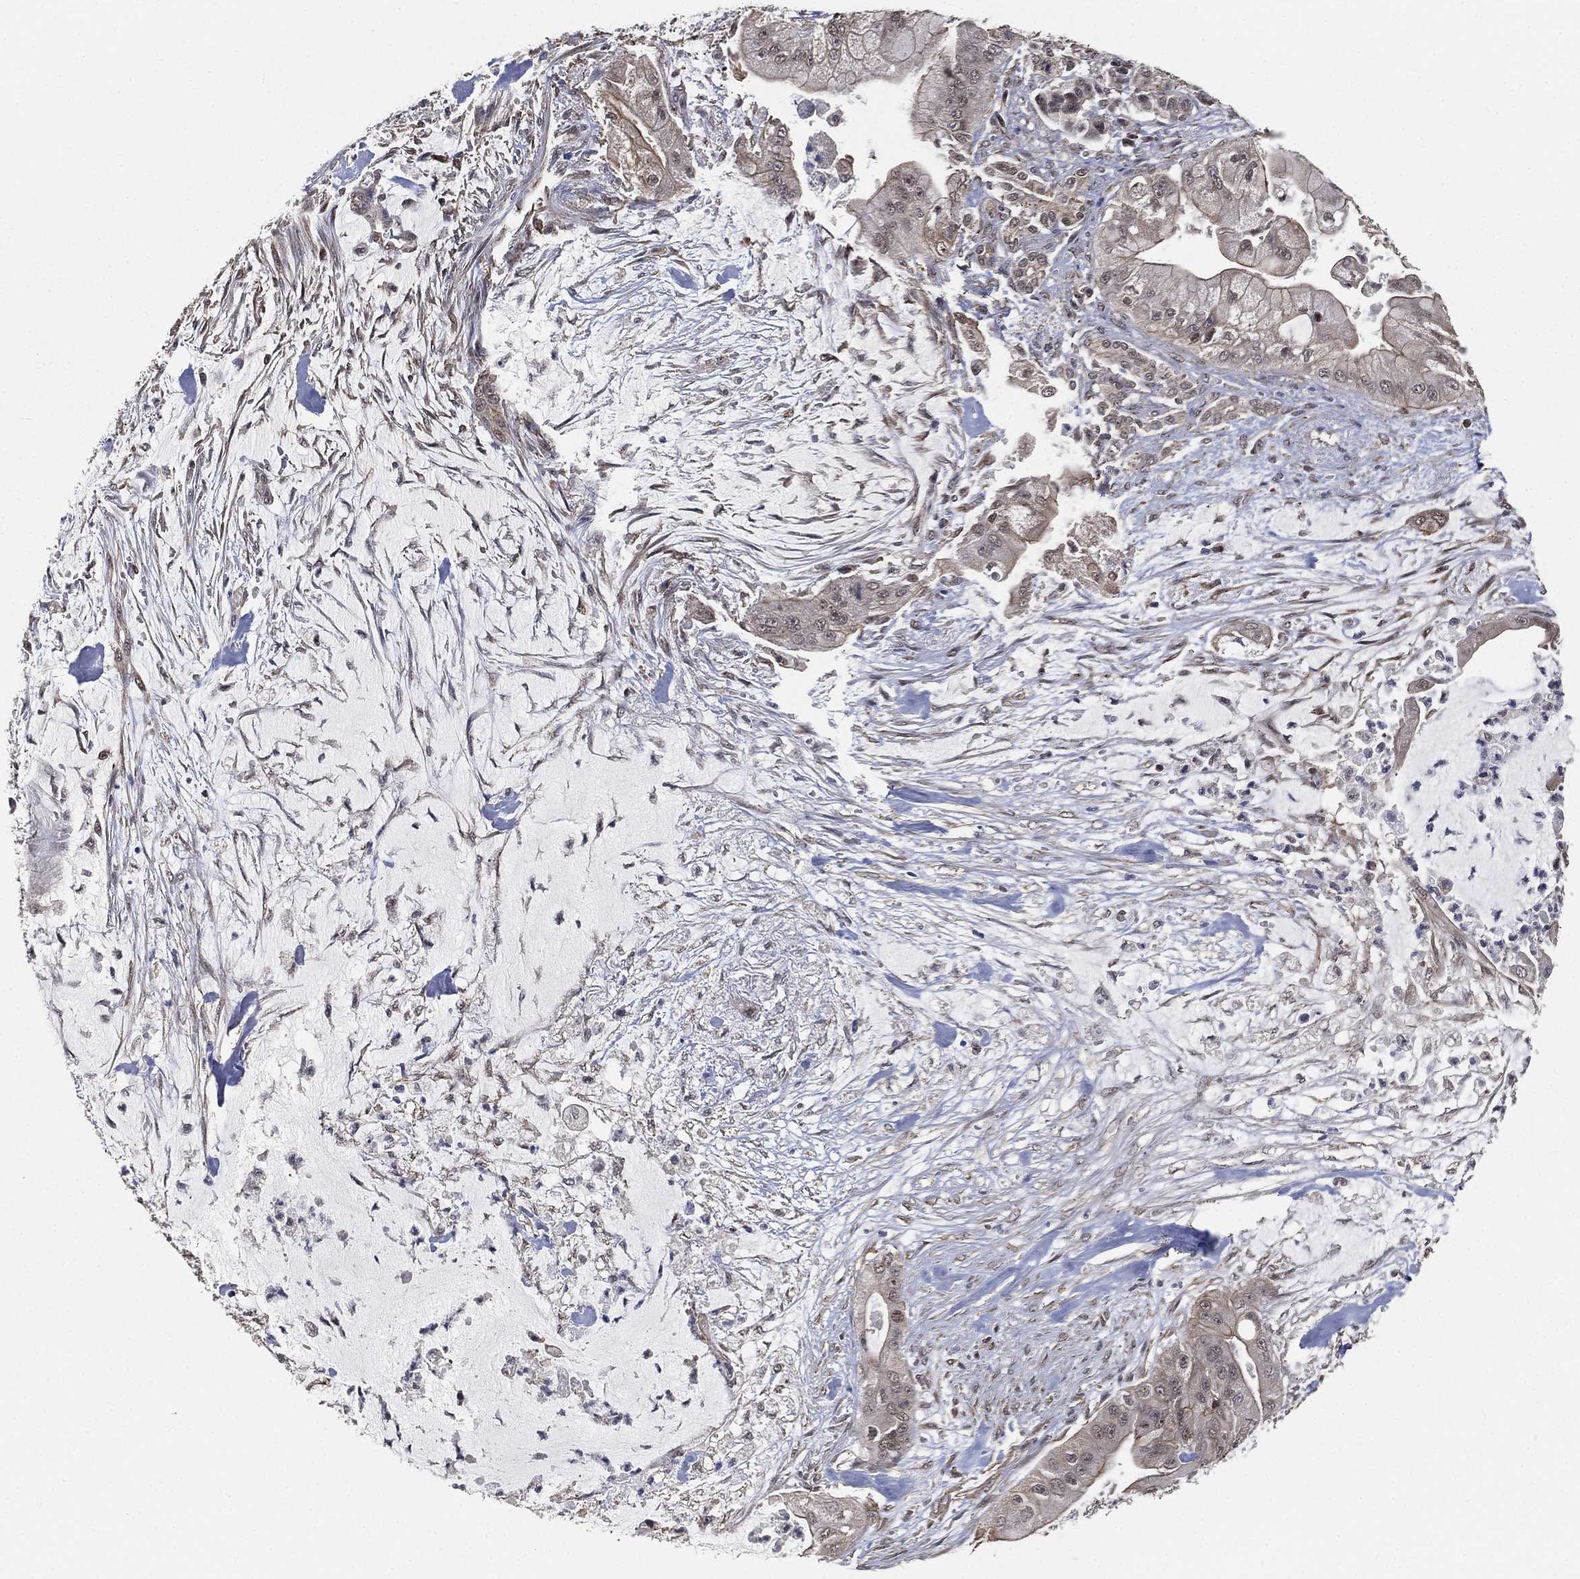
{"staining": {"intensity": "negative", "quantity": "none", "location": "none"}, "tissue": "pancreatic cancer", "cell_type": "Tumor cells", "image_type": "cancer", "snomed": [{"axis": "morphology", "description": "Normal tissue, NOS"}, {"axis": "morphology", "description": "Inflammation, NOS"}, {"axis": "morphology", "description": "Adenocarcinoma, NOS"}, {"axis": "topography", "description": "Pancreas"}], "caption": "Pancreatic cancer was stained to show a protein in brown. There is no significant positivity in tumor cells.", "gene": "RSRC2", "patient": {"sex": "male", "age": 57}}